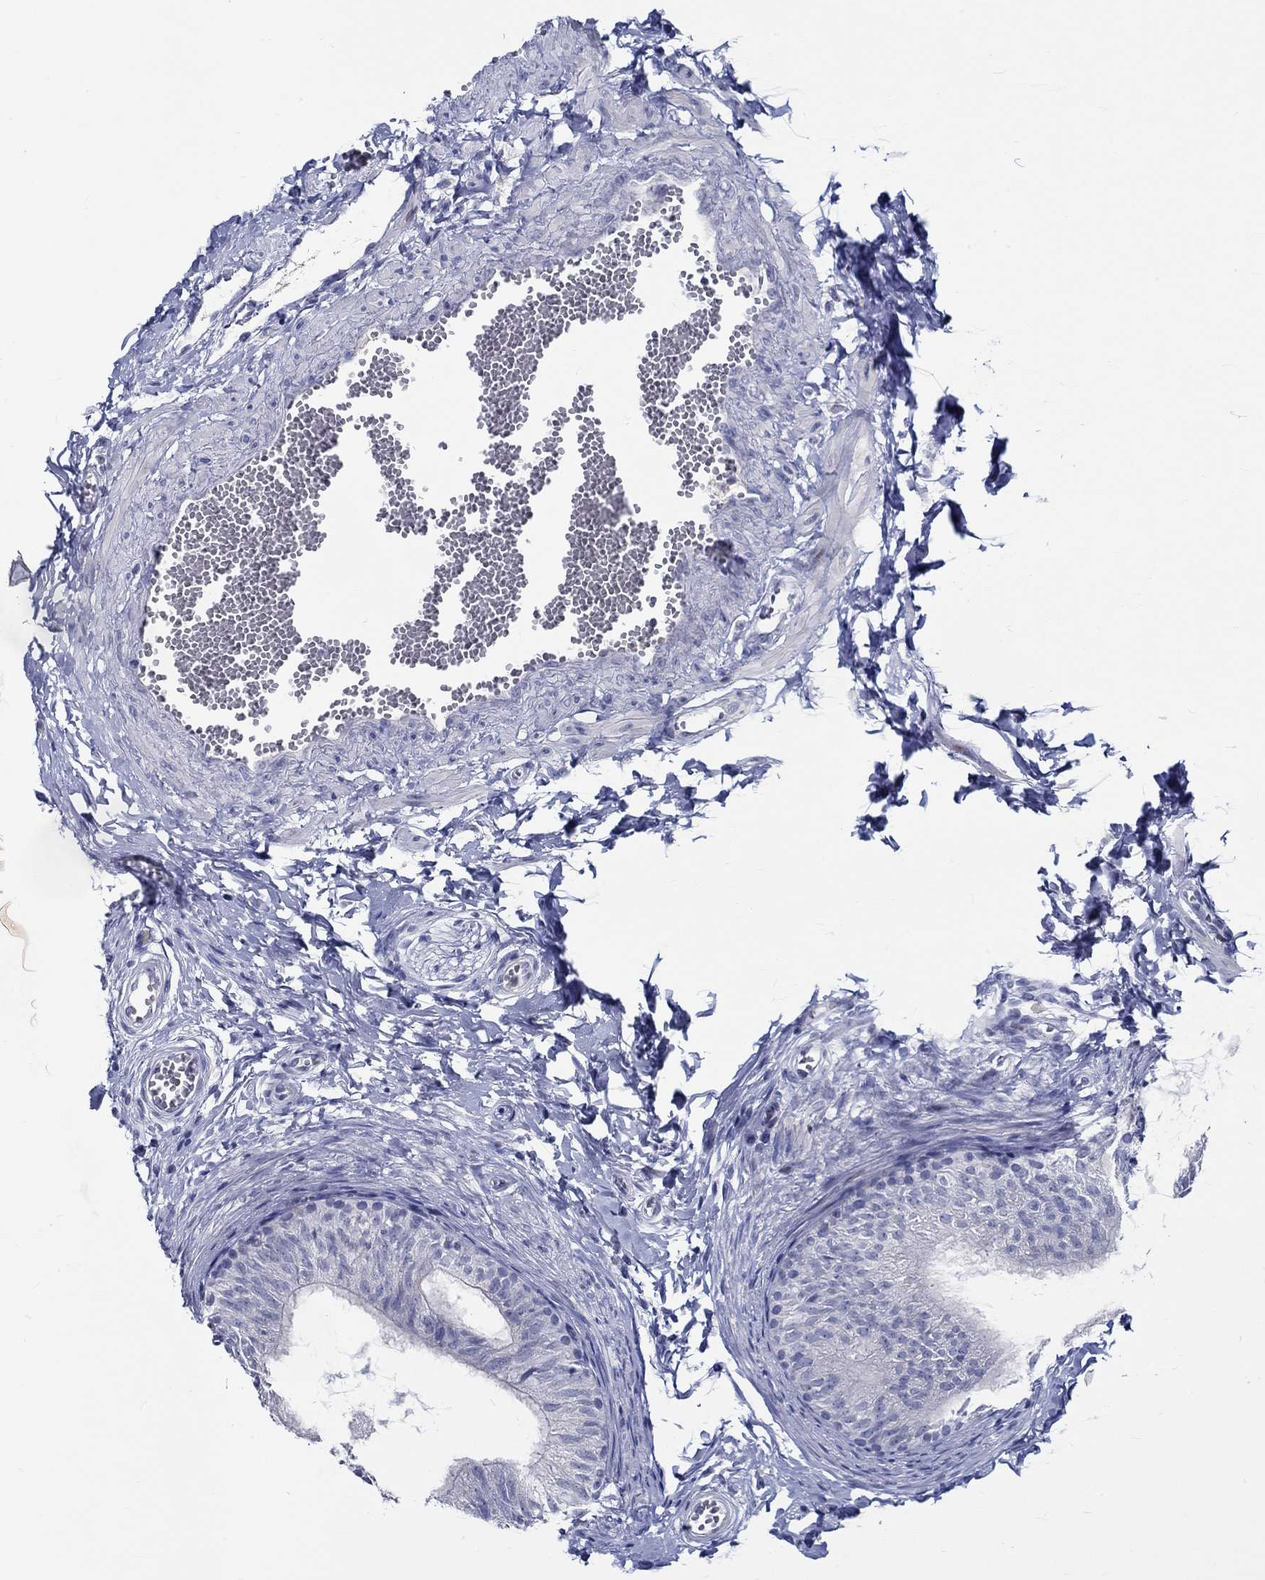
{"staining": {"intensity": "negative", "quantity": "none", "location": "none"}, "tissue": "epididymis", "cell_type": "Glandular cells", "image_type": "normal", "snomed": [{"axis": "morphology", "description": "Normal tissue, NOS"}, {"axis": "topography", "description": "Epididymis"}], "caption": "DAB (3,3'-diaminobenzidine) immunohistochemical staining of normal human epididymis displays no significant expression in glandular cells. (DAB immunohistochemistry visualized using brightfield microscopy, high magnification).", "gene": "CETN1", "patient": {"sex": "male", "age": 22}}